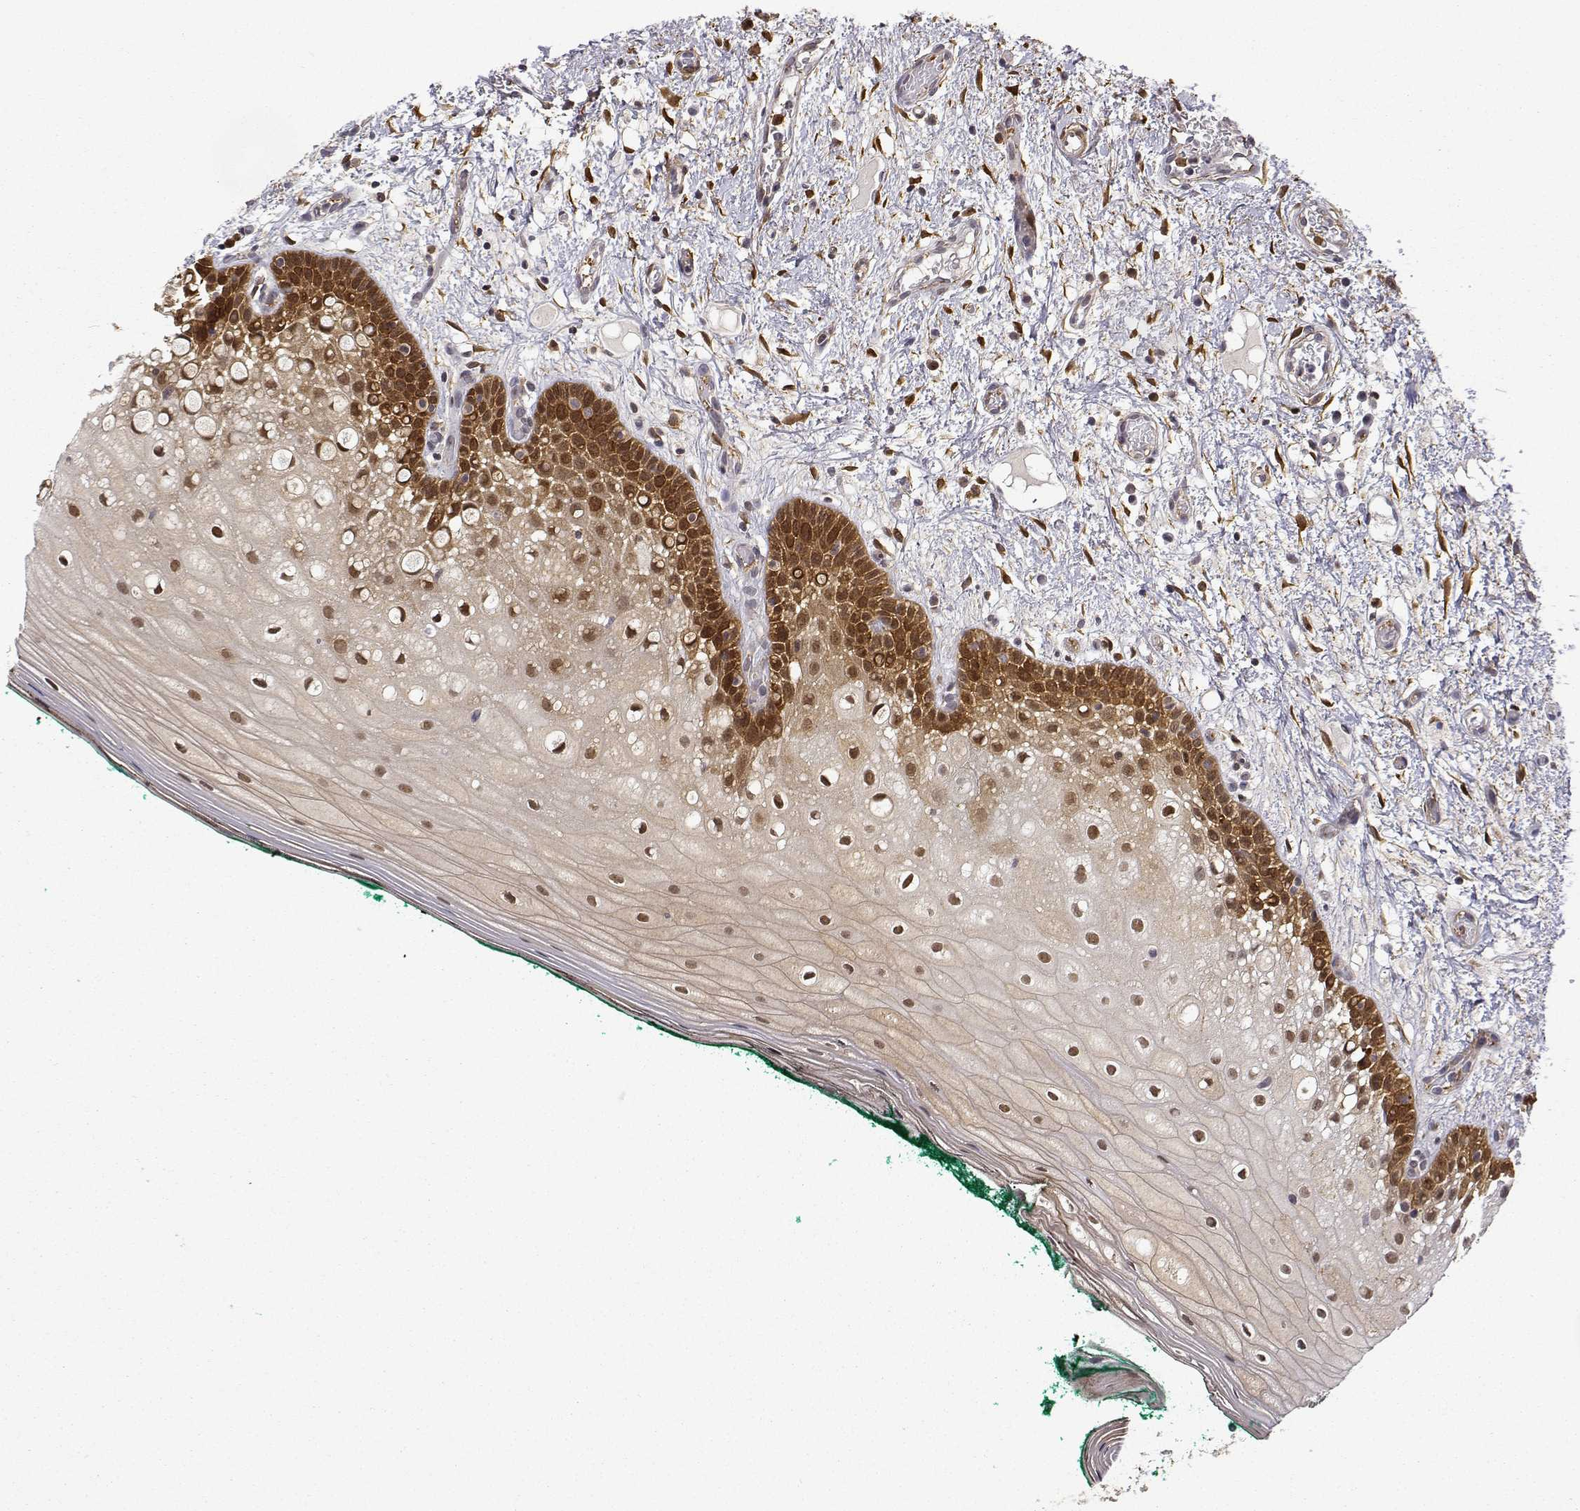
{"staining": {"intensity": "moderate", "quantity": ">75%", "location": "cytoplasmic/membranous,nuclear"}, "tissue": "oral mucosa", "cell_type": "Squamous epithelial cells", "image_type": "normal", "snomed": [{"axis": "morphology", "description": "Normal tissue, NOS"}, {"axis": "topography", "description": "Oral tissue"}], "caption": "Immunohistochemistry micrograph of normal oral mucosa: human oral mucosa stained using immunohistochemistry shows medium levels of moderate protein expression localized specifically in the cytoplasmic/membranous,nuclear of squamous epithelial cells, appearing as a cytoplasmic/membranous,nuclear brown color.", "gene": "PHGDH", "patient": {"sex": "female", "age": 83}}